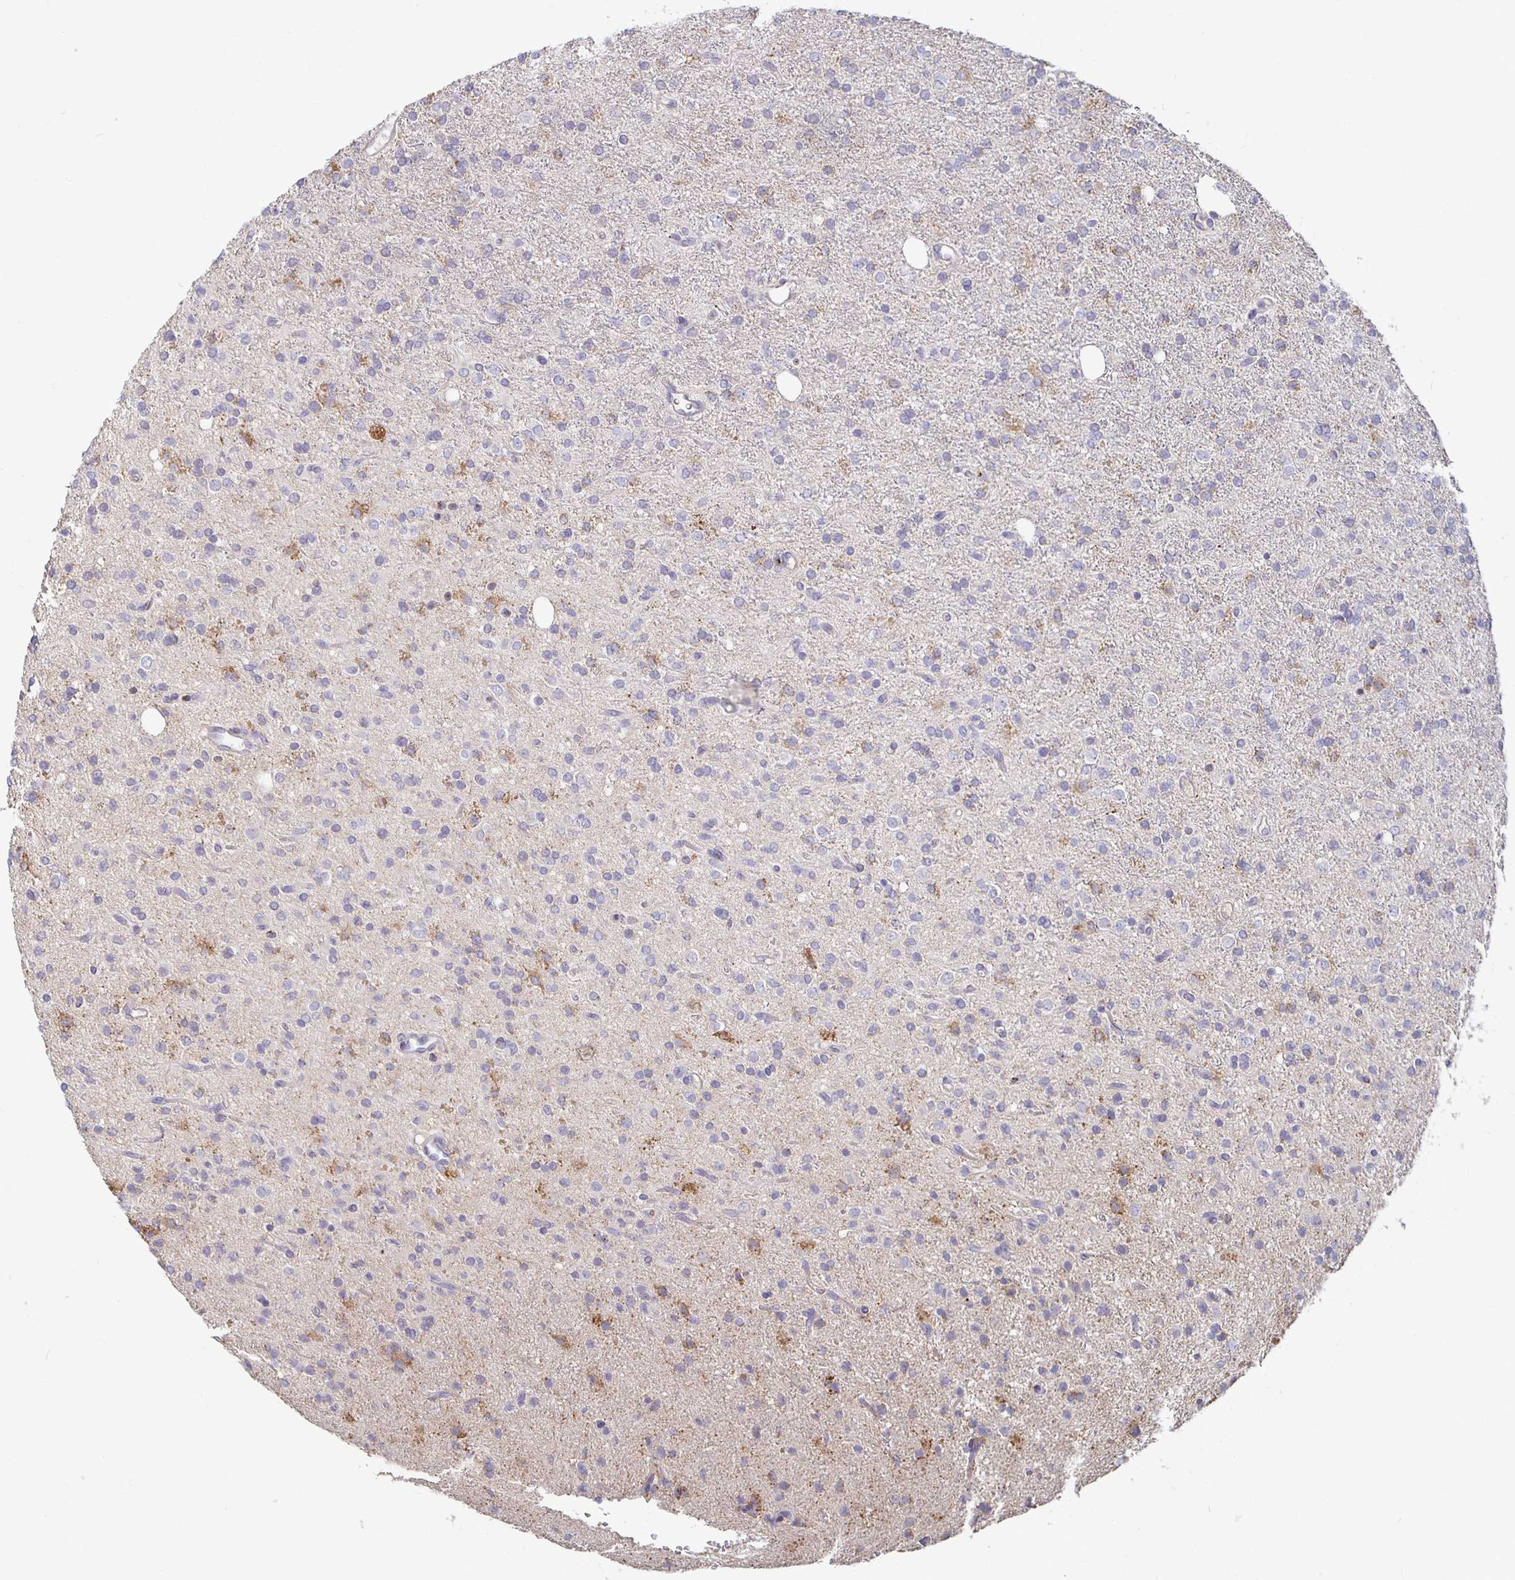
{"staining": {"intensity": "negative", "quantity": "none", "location": "none"}, "tissue": "glioma", "cell_type": "Tumor cells", "image_type": "cancer", "snomed": [{"axis": "morphology", "description": "Glioma, malignant, Low grade"}, {"axis": "topography", "description": "Brain"}], "caption": "Low-grade glioma (malignant) stained for a protein using immunohistochemistry demonstrates no positivity tumor cells.", "gene": "RNF144B", "patient": {"sex": "female", "age": 33}}